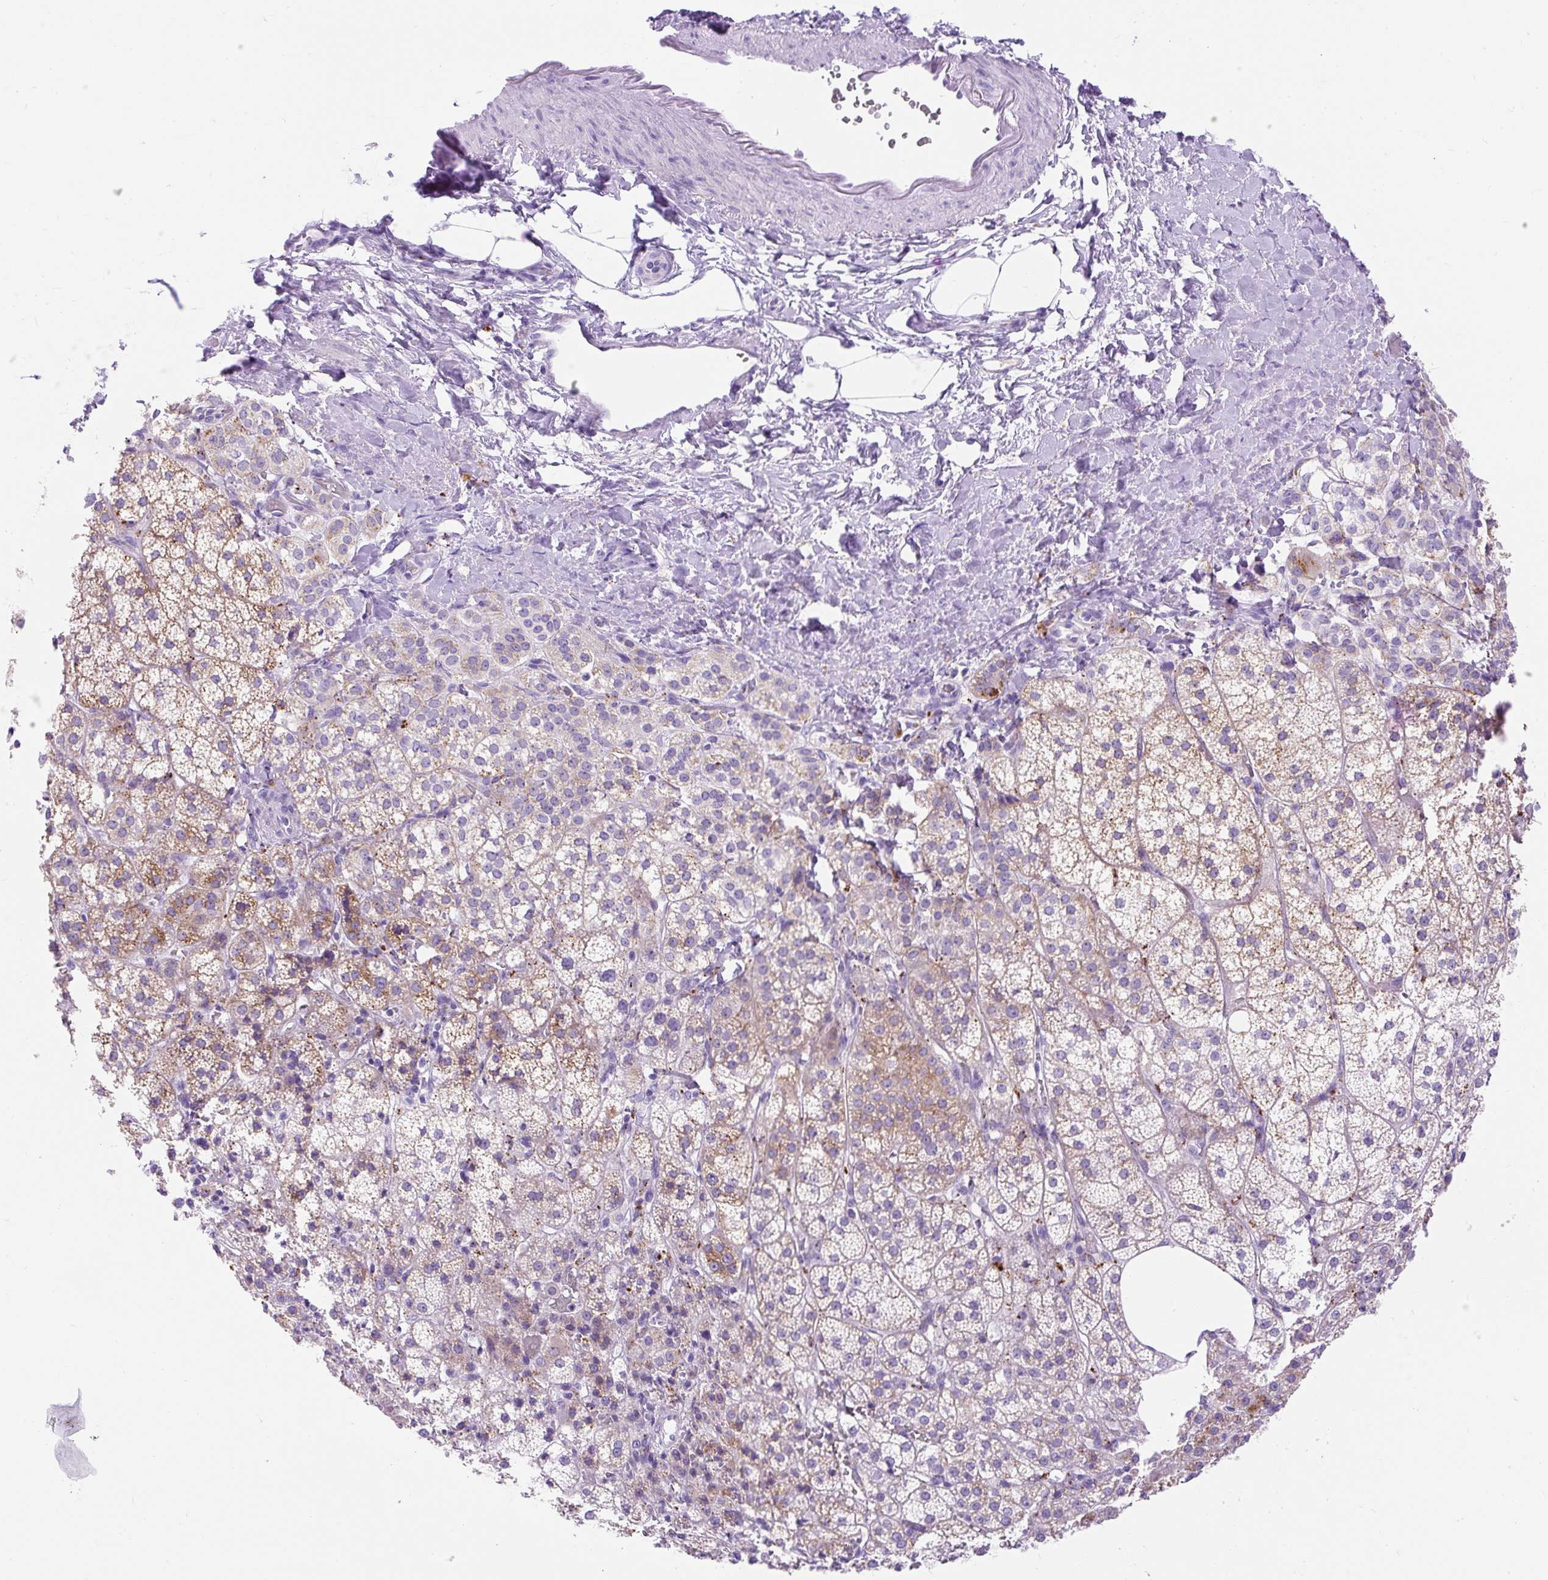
{"staining": {"intensity": "moderate", "quantity": "25%-75%", "location": "cytoplasmic/membranous"}, "tissue": "adrenal gland", "cell_type": "Glandular cells", "image_type": "normal", "snomed": [{"axis": "morphology", "description": "Normal tissue, NOS"}, {"axis": "topography", "description": "Adrenal gland"}], "caption": "Unremarkable adrenal gland reveals moderate cytoplasmic/membranous staining in approximately 25%-75% of glandular cells, visualized by immunohistochemistry. The staining is performed using DAB (3,3'-diaminobenzidine) brown chromogen to label protein expression. The nuclei are counter-stained blue using hematoxylin.", "gene": "HEXB", "patient": {"sex": "female", "age": 60}}